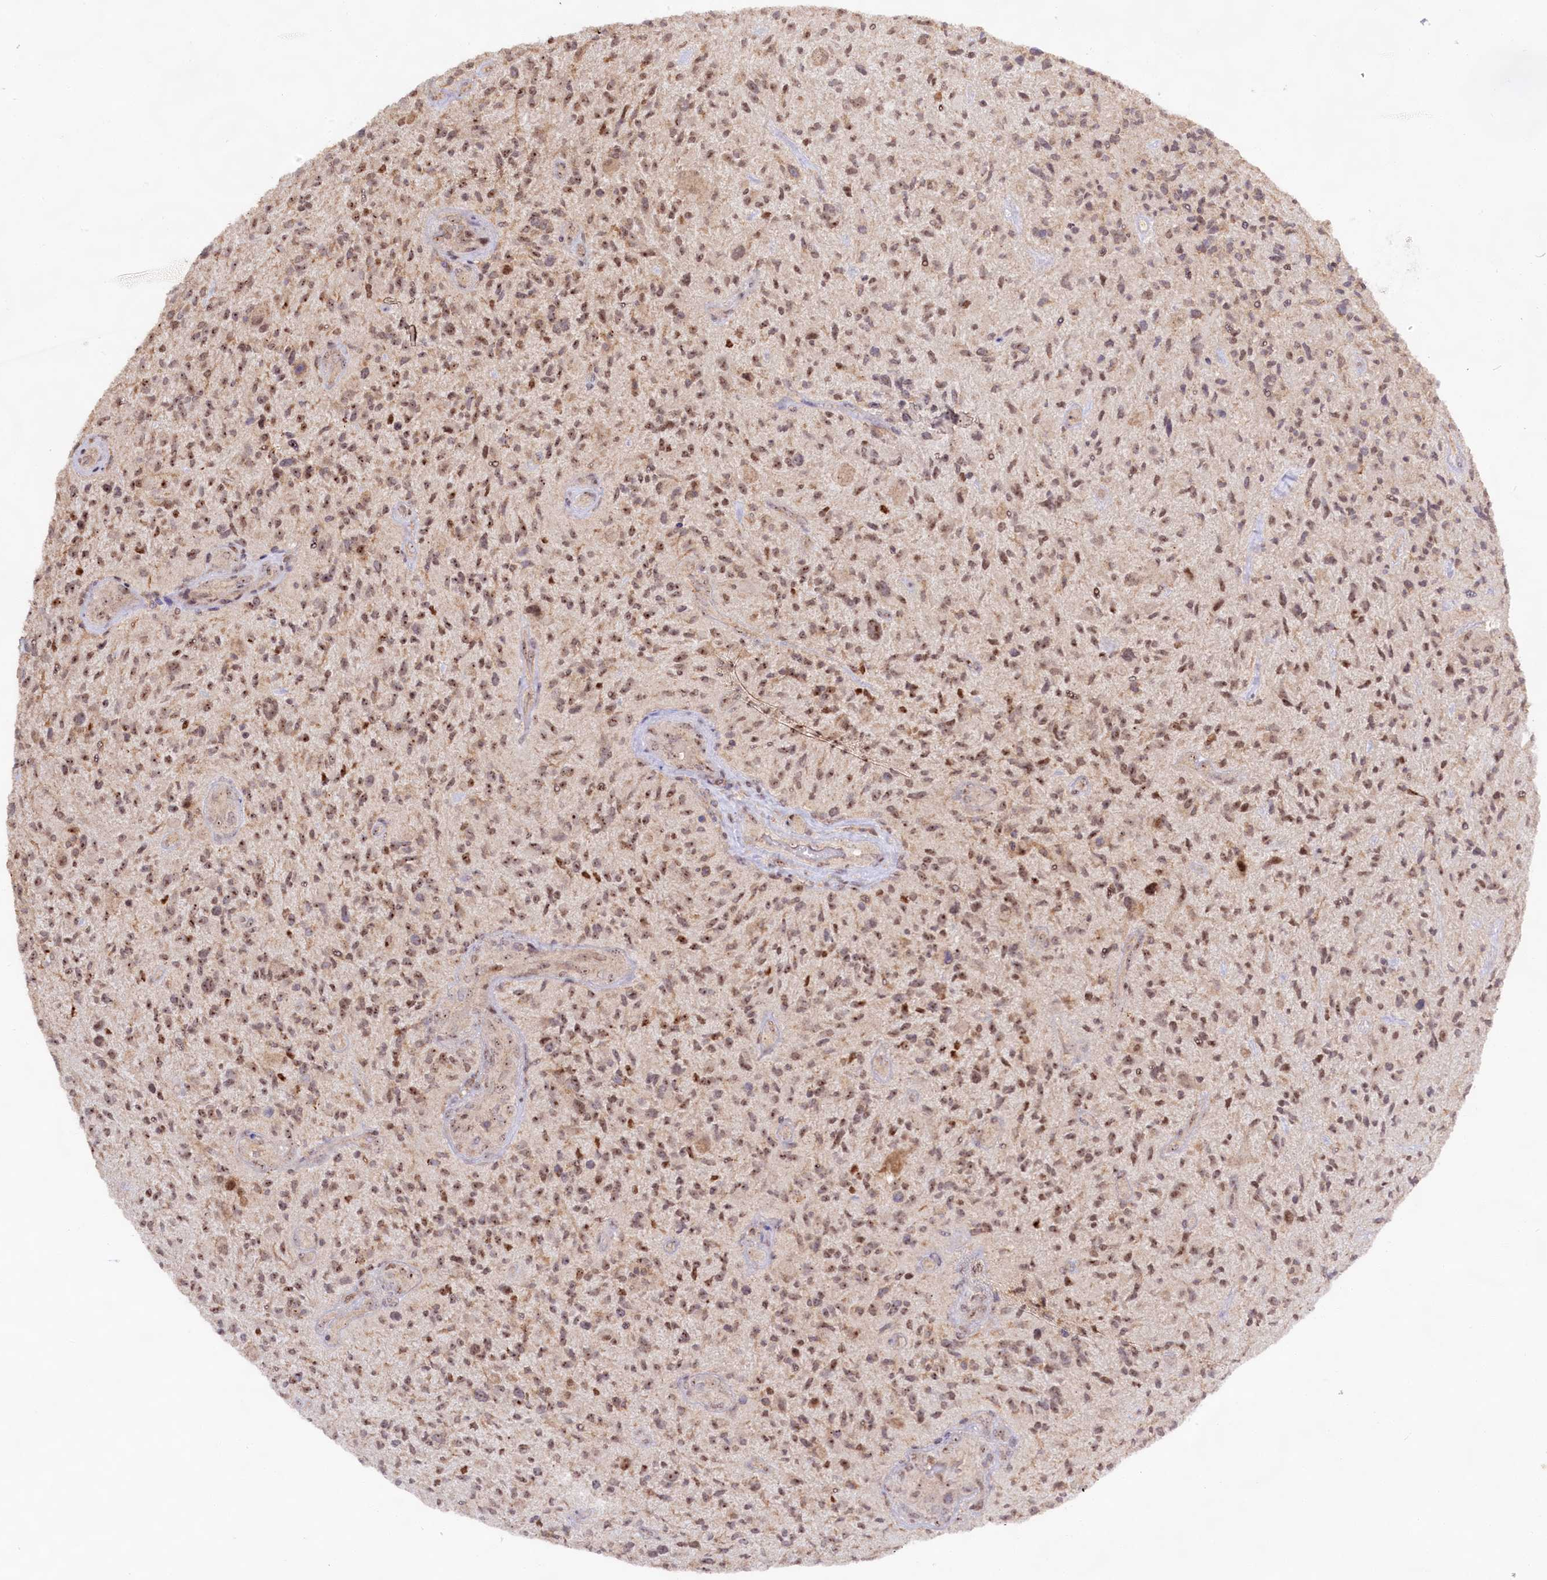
{"staining": {"intensity": "moderate", "quantity": ">75%", "location": "nuclear"}, "tissue": "glioma", "cell_type": "Tumor cells", "image_type": "cancer", "snomed": [{"axis": "morphology", "description": "Glioma, malignant, High grade"}, {"axis": "topography", "description": "Brain"}], "caption": "Immunohistochemical staining of human high-grade glioma (malignant) shows medium levels of moderate nuclear positivity in about >75% of tumor cells.", "gene": "RRP8", "patient": {"sex": "male", "age": 47}}